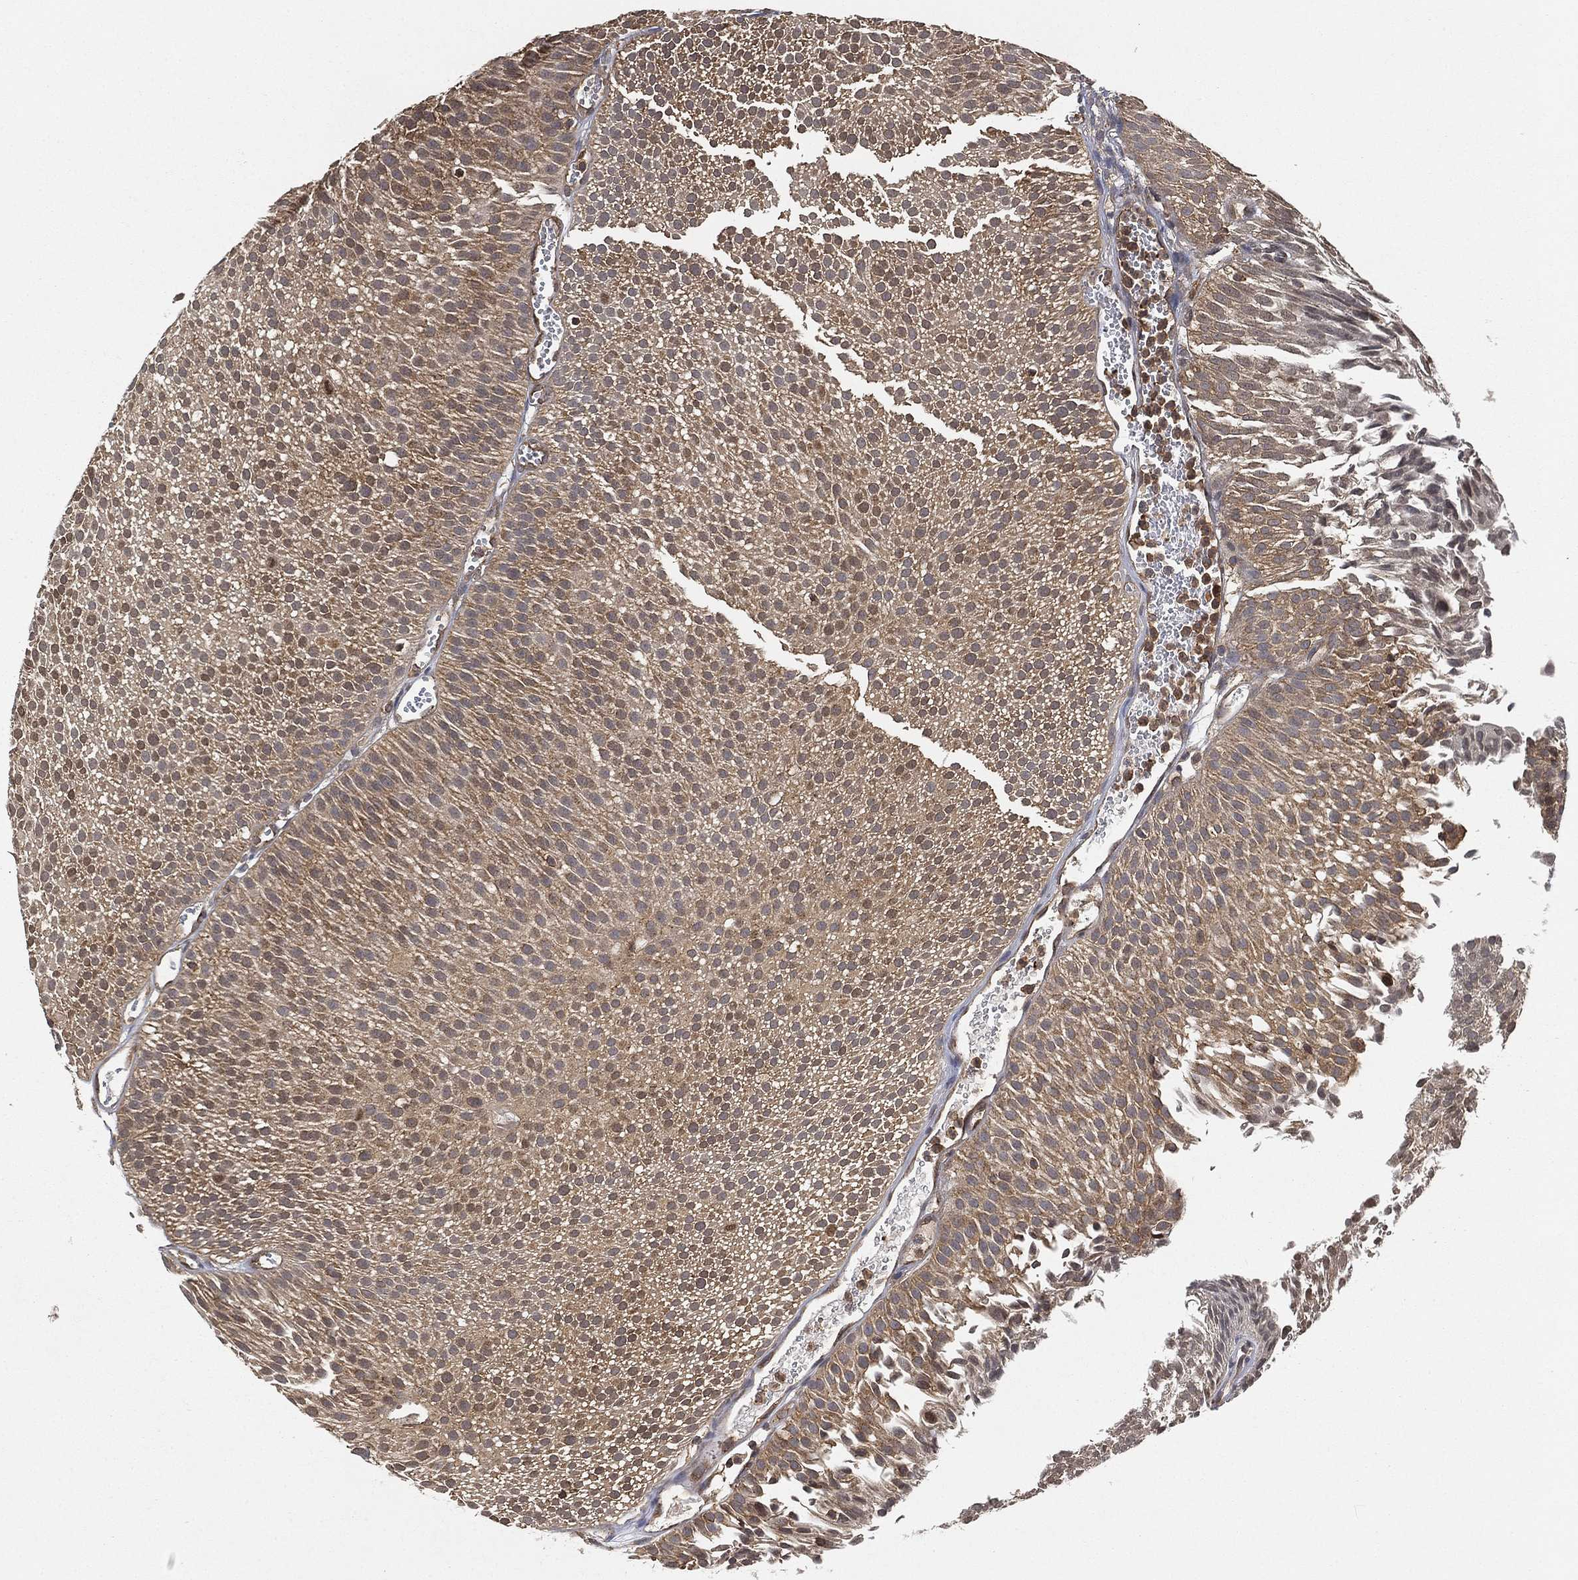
{"staining": {"intensity": "moderate", "quantity": ">75%", "location": "cytoplasmic/membranous"}, "tissue": "urothelial cancer", "cell_type": "Tumor cells", "image_type": "cancer", "snomed": [{"axis": "morphology", "description": "Urothelial carcinoma, Low grade"}, {"axis": "topography", "description": "Urinary bladder"}], "caption": "Immunohistochemistry (IHC) of human urothelial carcinoma (low-grade) exhibits medium levels of moderate cytoplasmic/membranous staining in approximately >75% of tumor cells.", "gene": "UBA5", "patient": {"sex": "male", "age": 65}}